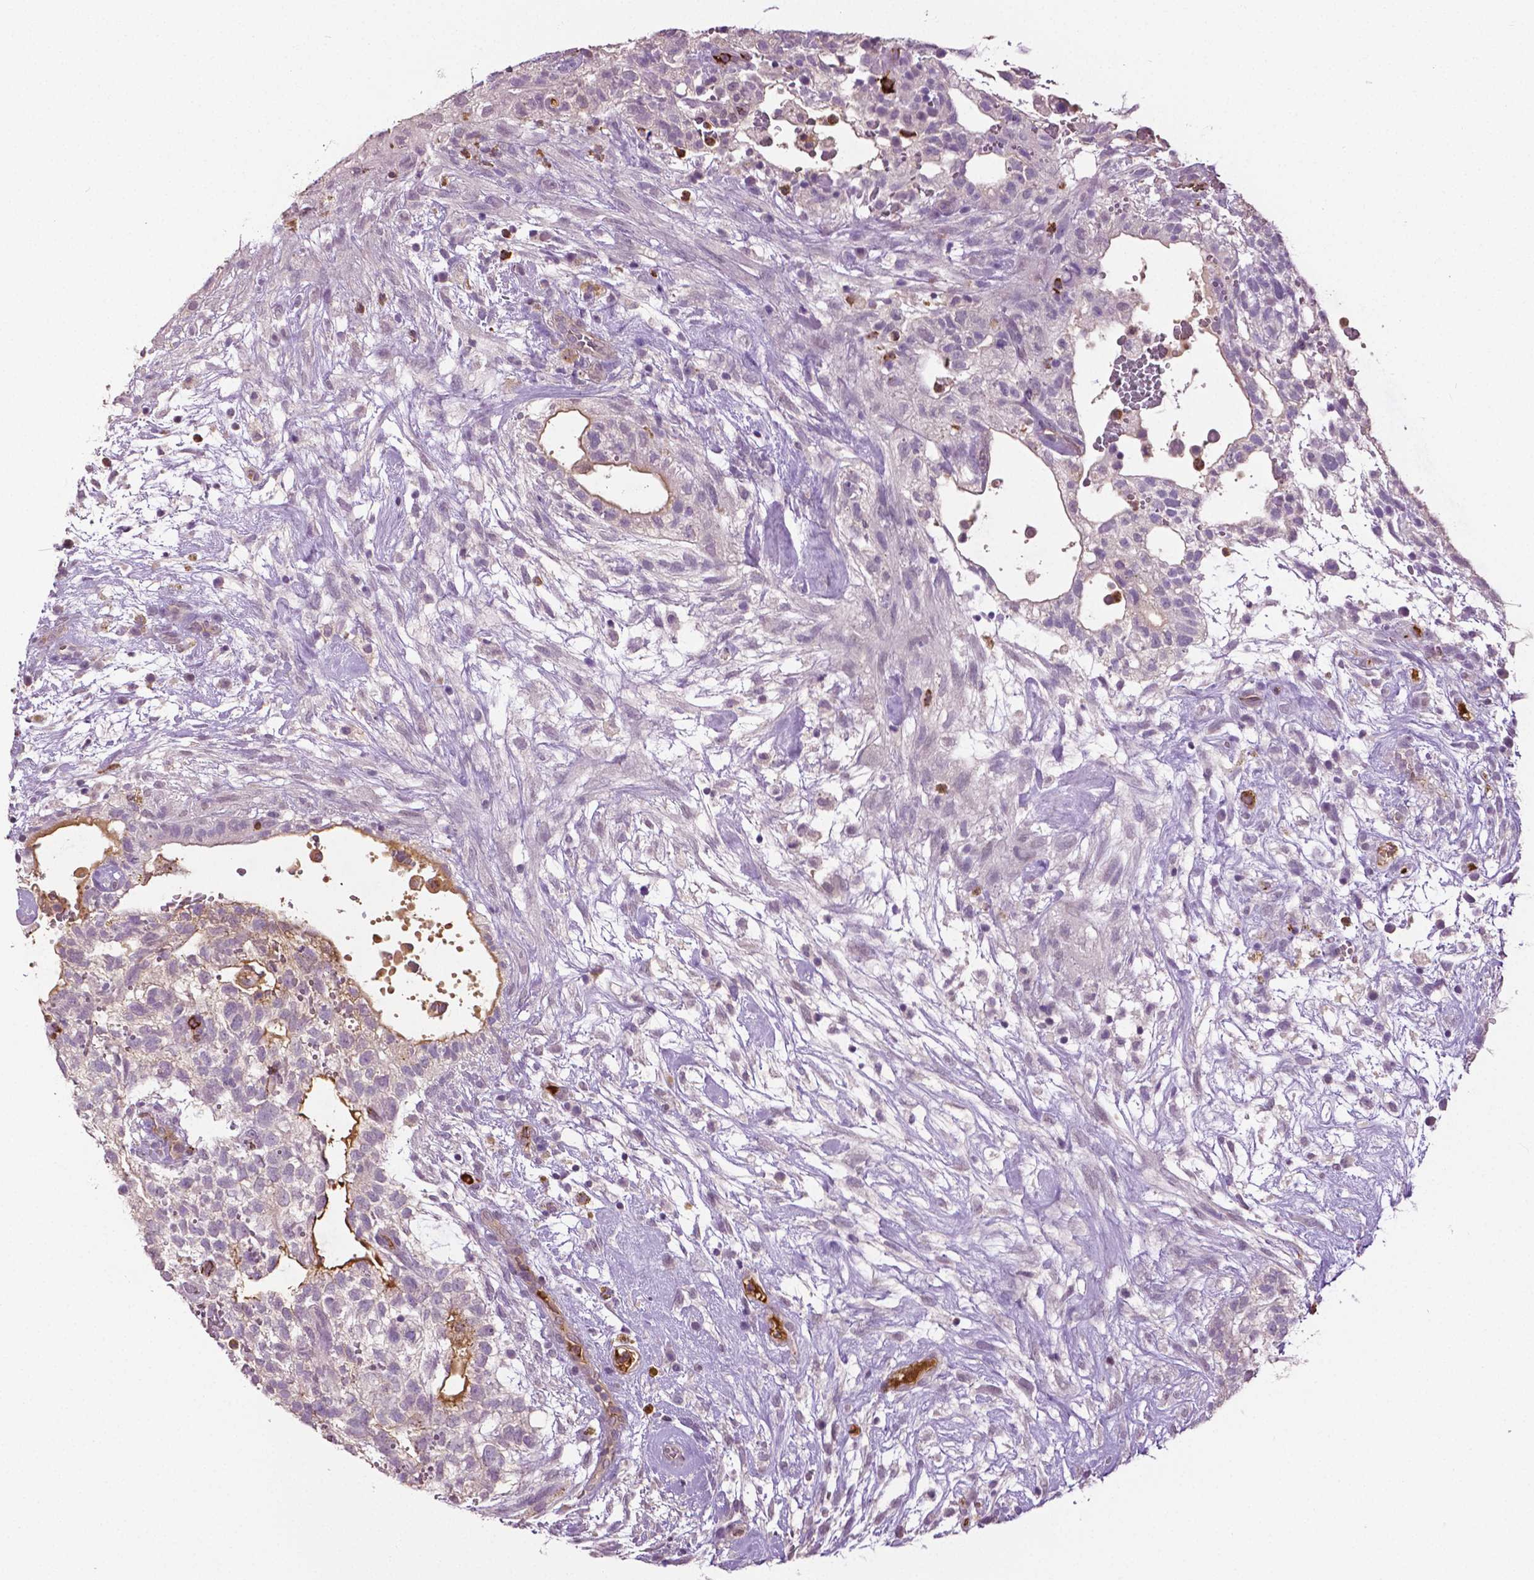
{"staining": {"intensity": "moderate", "quantity": "<25%", "location": "cytoplasmic/membranous"}, "tissue": "testis cancer", "cell_type": "Tumor cells", "image_type": "cancer", "snomed": [{"axis": "morphology", "description": "Normal tissue, NOS"}, {"axis": "morphology", "description": "Carcinoma, Embryonal, NOS"}, {"axis": "topography", "description": "Testis"}], "caption": "IHC image of human testis embryonal carcinoma stained for a protein (brown), which displays low levels of moderate cytoplasmic/membranous positivity in about <25% of tumor cells.", "gene": "PTPN5", "patient": {"sex": "male", "age": 32}}